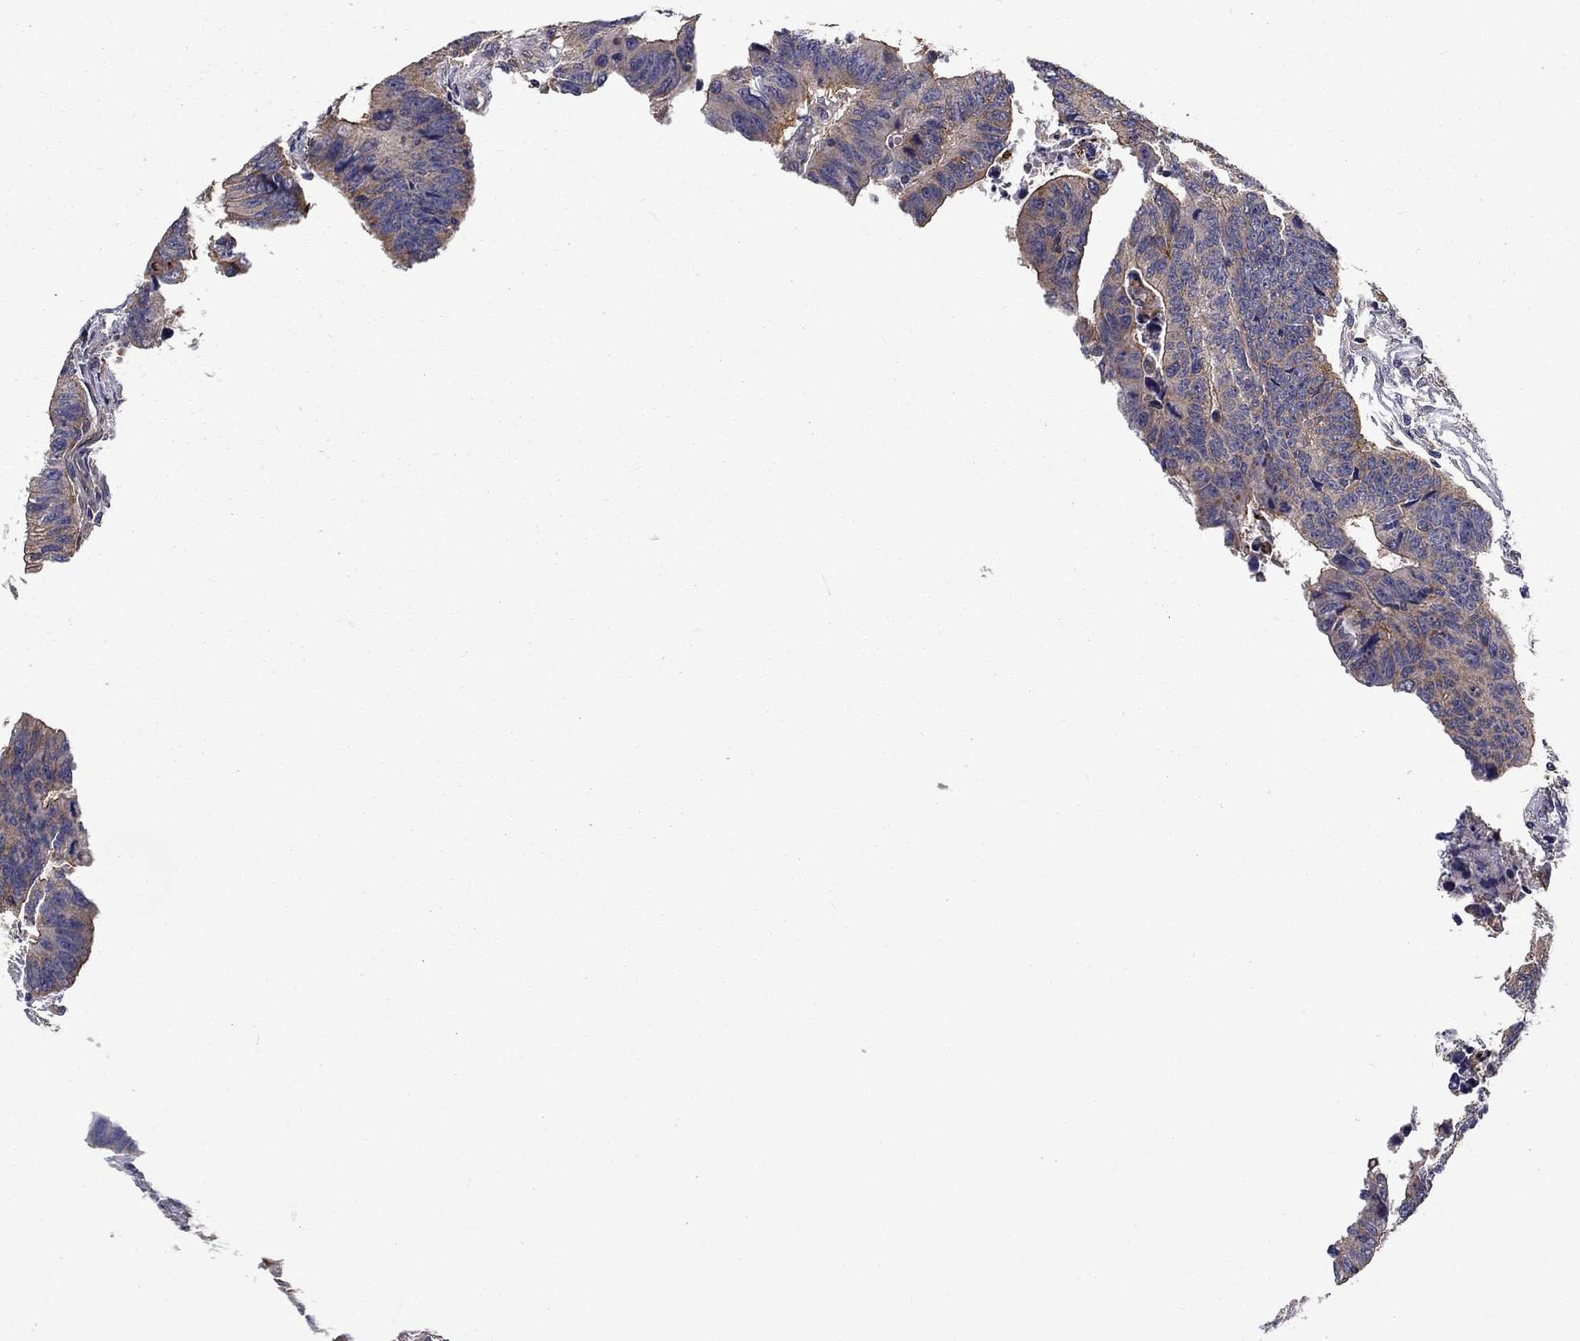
{"staining": {"intensity": "negative", "quantity": "none", "location": "none"}, "tissue": "colorectal cancer", "cell_type": "Tumor cells", "image_type": "cancer", "snomed": [{"axis": "morphology", "description": "Adenocarcinoma, NOS"}, {"axis": "topography", "description": "Rectum"}], "caption": "IHC of human colorectal cancer (adenocarcinoma) exhibits no expression in tumor cells.", "gene": "ALDH4A1", "patient": {"sex": "female", "age": 85}}